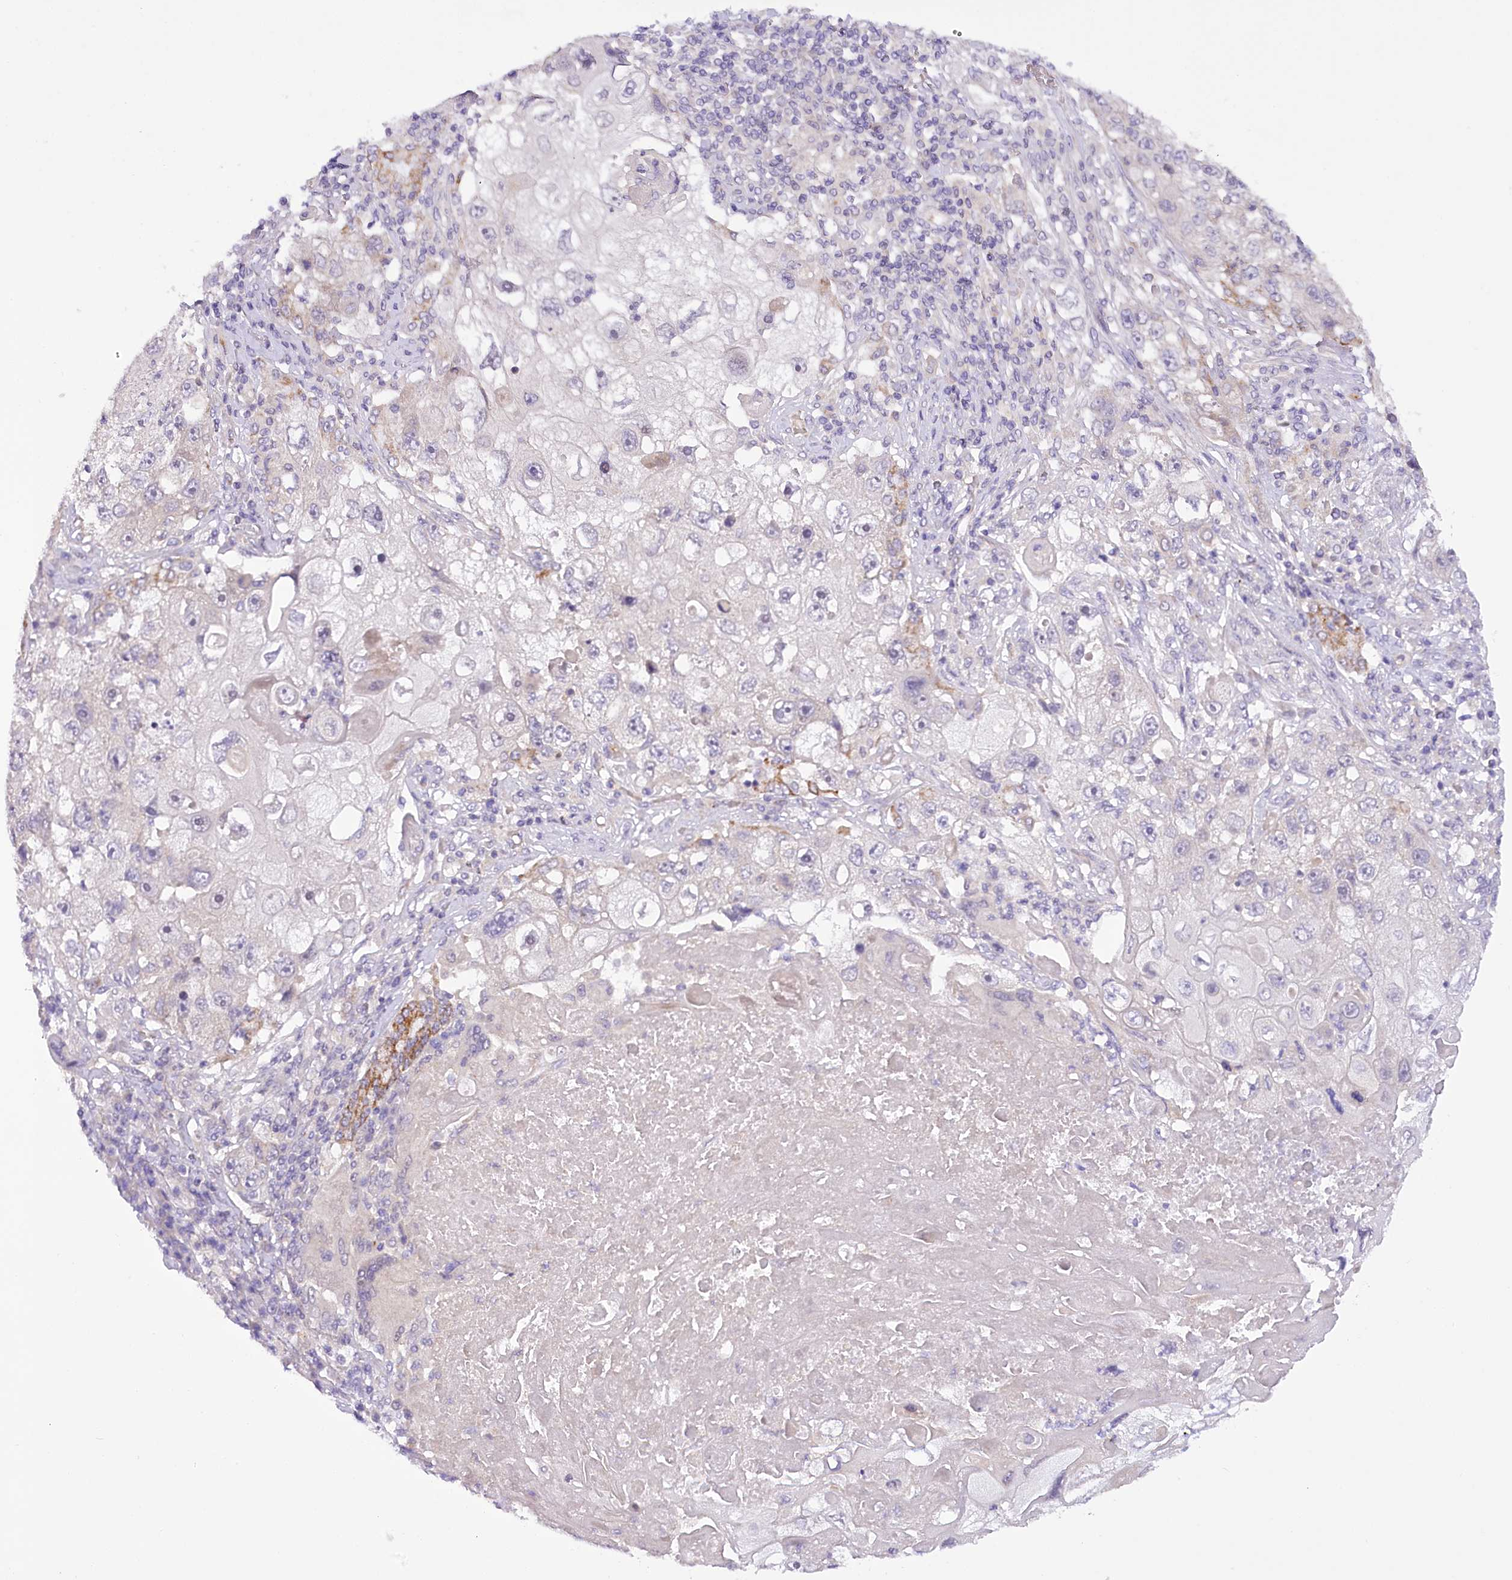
{"staining": {"intensity": "weak", "quantity": "<25%", "location": "cytoplasmic/membranous"}, "tissue": "lung cancer", "cell_type": "Tumor cells", "image_type": "cancer", "snomed": [{"axis": "morphology", "description": "Squamous cell carcinoma, NOS"}, {"axis": "topography", "description": "Lung"}], "caption": "The photomicrograph exhibits no significant positivity in tumor cells of squamous cell carcinoma (lung).", "gene": "DCUN1D1", "patient": {"sex": "male", "age": 61}}